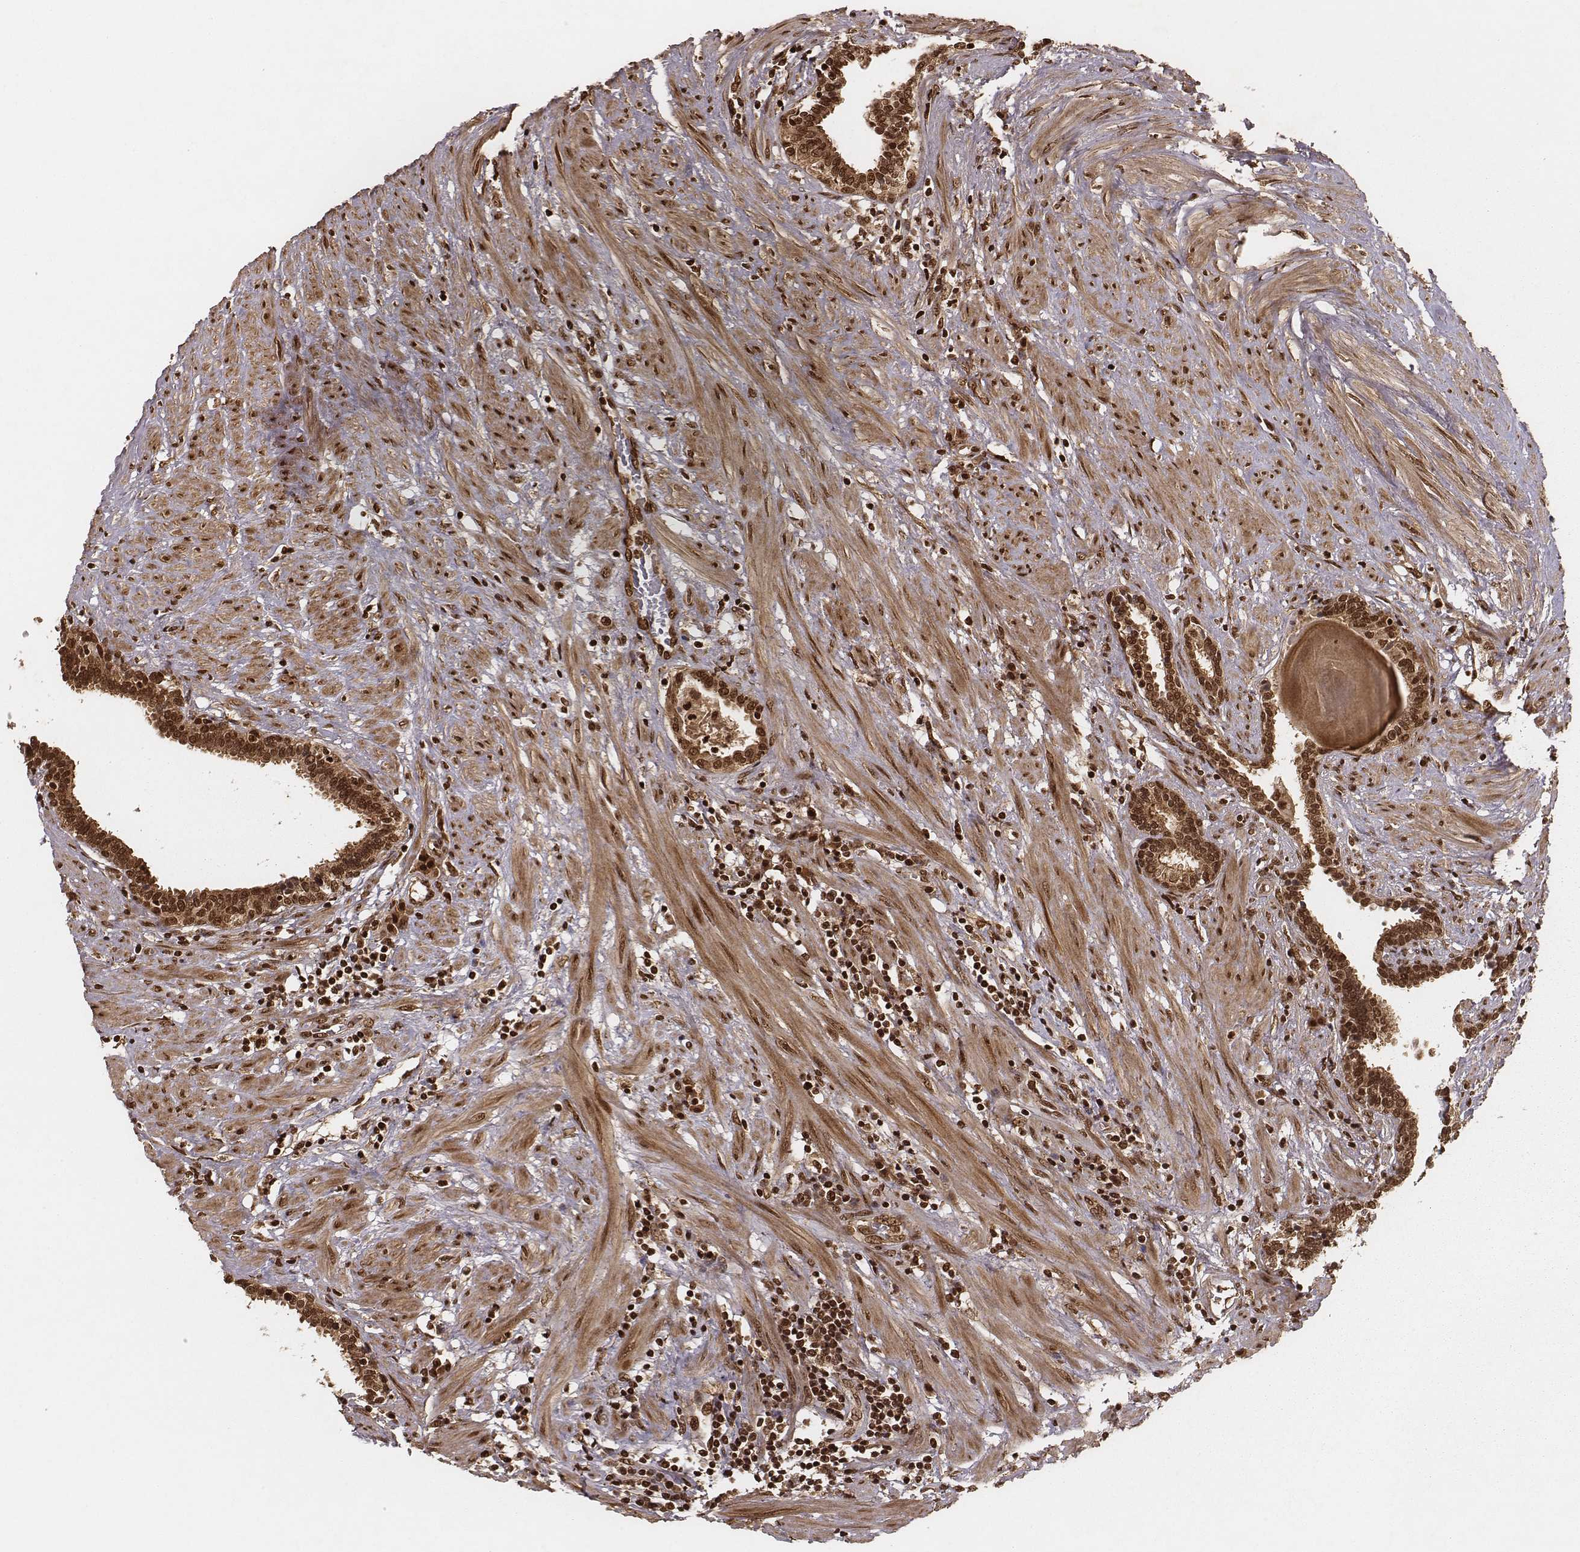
{"staining": {"intensity": "strong", "quantity": ">75%", "location": "nuclear"}, "tissue": "prostate", "cell_type": "Glandular cells", "image_type": "normal", "snomed": [{"axis": "morphology", "description": "Normal tissue, NOS"}, {"axis": "topography", "description": "Prostate"}], "caption": "Strong nuclear positivity for a protein is present in about >75% of glandular cells of benign prostate using immunohistochemistry (IHC).", "gene": "NFX1", "patient": {"sex": "male", "age": 55}}